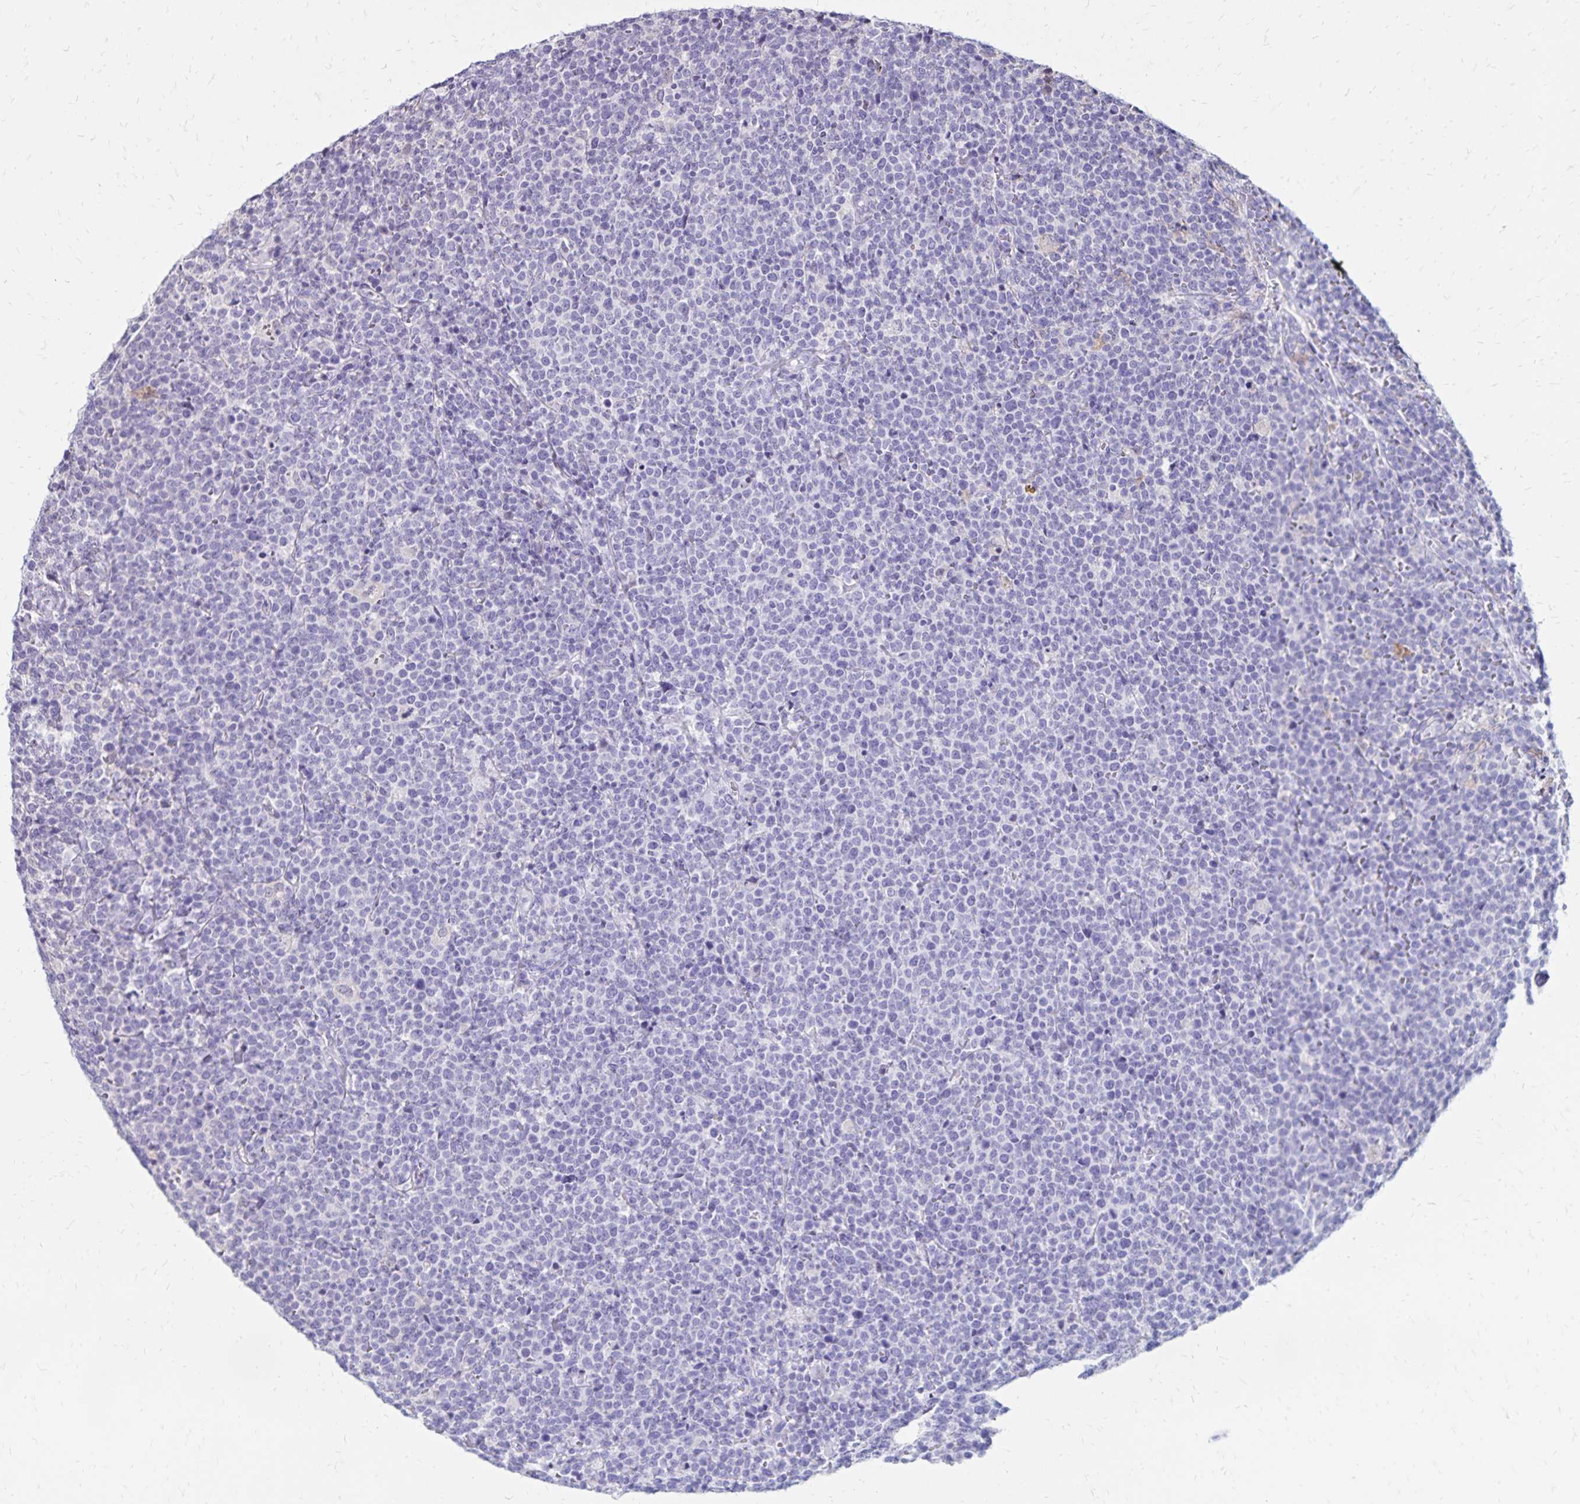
{"staining": {"intensity": "negative", "quantity": "none", "location": "none"}, "tissue": "lymphoma", "cell_type": "Tumor cells", "image_type": "cancer", "snomed": [{"axis": "morphology", "description": "Malignant lymphoma, non-Hodgkin's type, High grade"}, {"axis": "topography", "description": "Lymph node"}], "caption": "A micrograph of malignant lymphoma, non-Hodgkin's type (high-grade) stained for a protein demonstrates no brown staining in tumor cells. The staining is performed using DAB (3,3'-diaminobenzidine) brown chromogen with nuclei counter-stained in using hematoxylin.", "gene": "SH3GL3", "patient": {"sex": "male", "age": 61}}